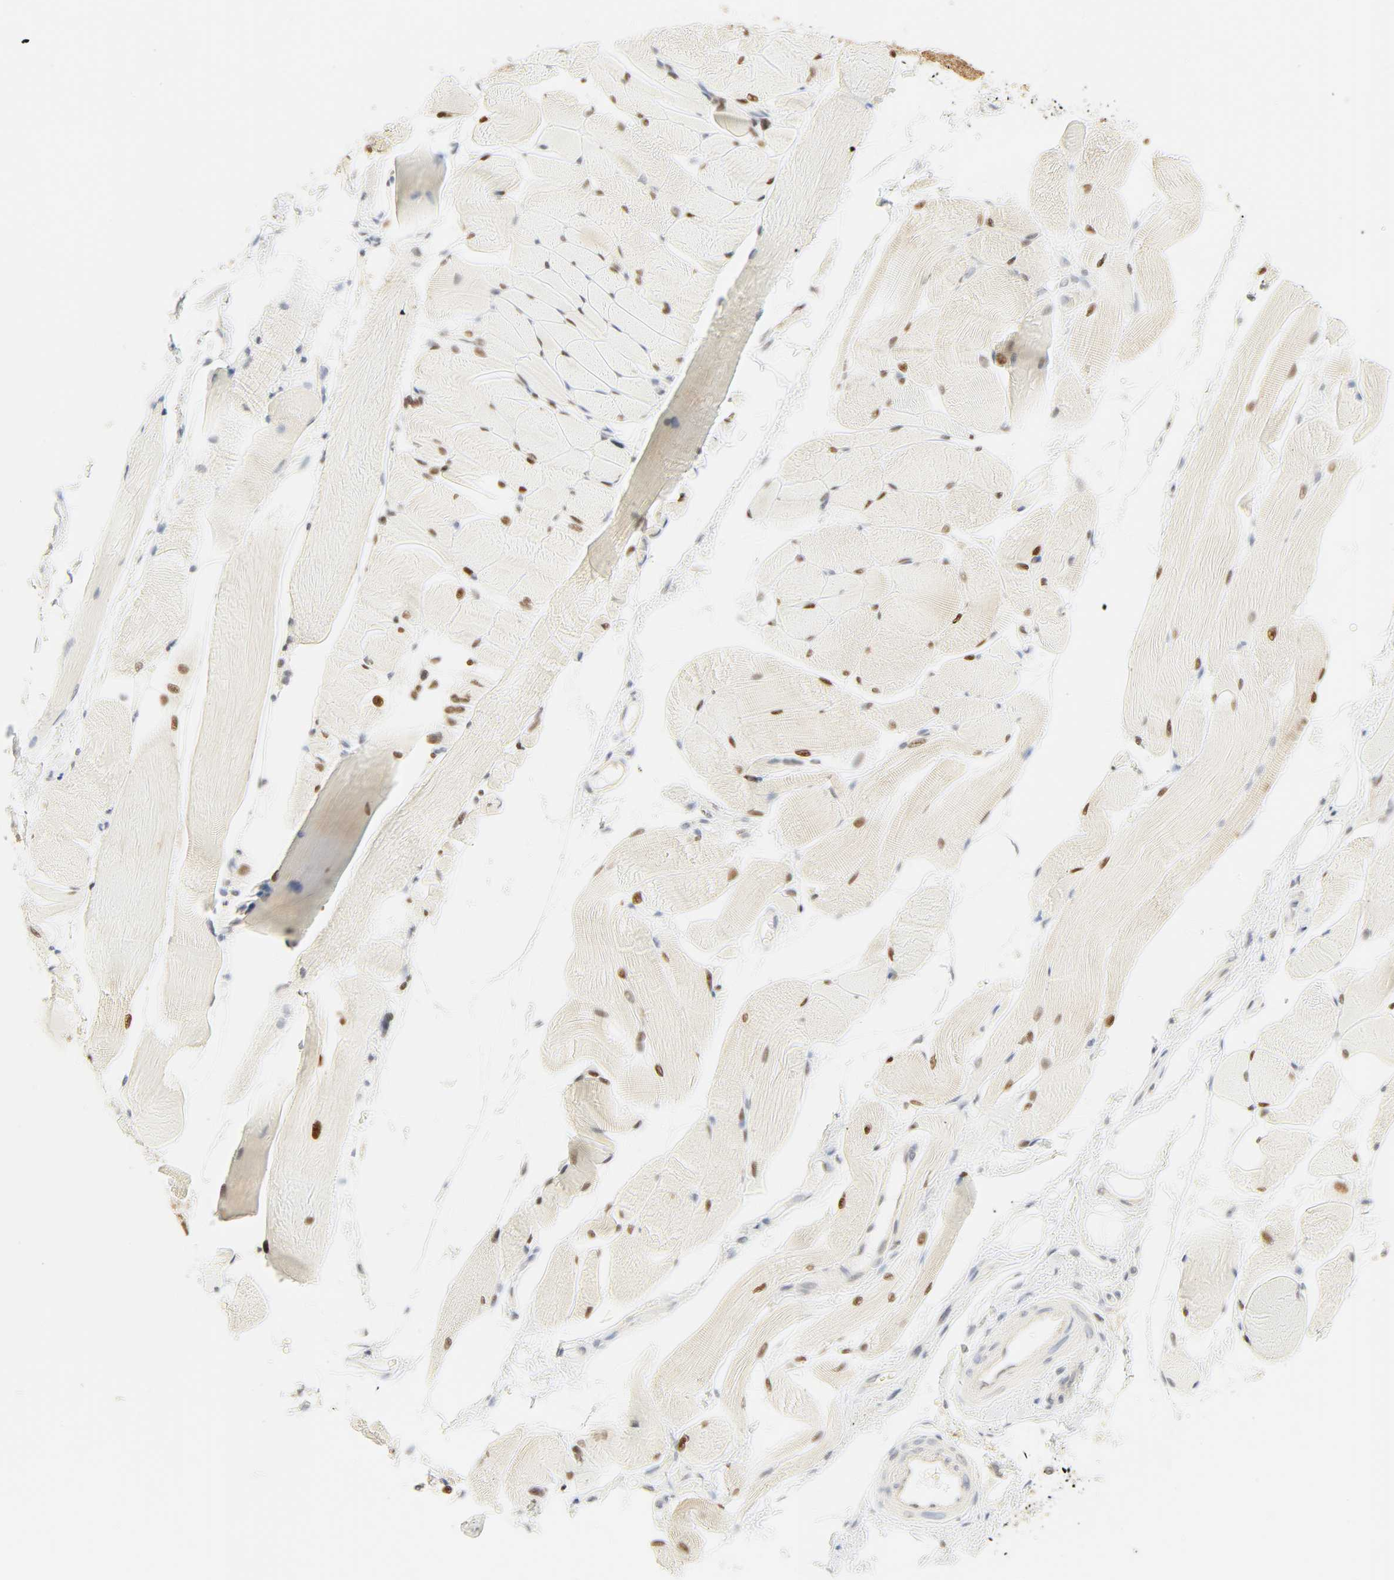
{"staining": {"intensity": "moderate", "quantity": "25%-75%", "location": "nuclear"}, "tissue": "skeletal muscle", "cell_type": "Myocytes", "image_type": "normal", "snomed": [{"axis": "morphology", "description": "Normal tissue, NOS"}, {"axis": "topography", "description": "Skeletal muscle"}, {"axis": "topography", "description": "Peripheral nerve tissue"}], "caption": "Brown immunohistochemical staining in normal skeletal muscle exhibits moderate nuclear expression in approximately 25%-75% of myocytes.", "gene": "ACSS2", "patient": {"sex": "female", "age": 84}}